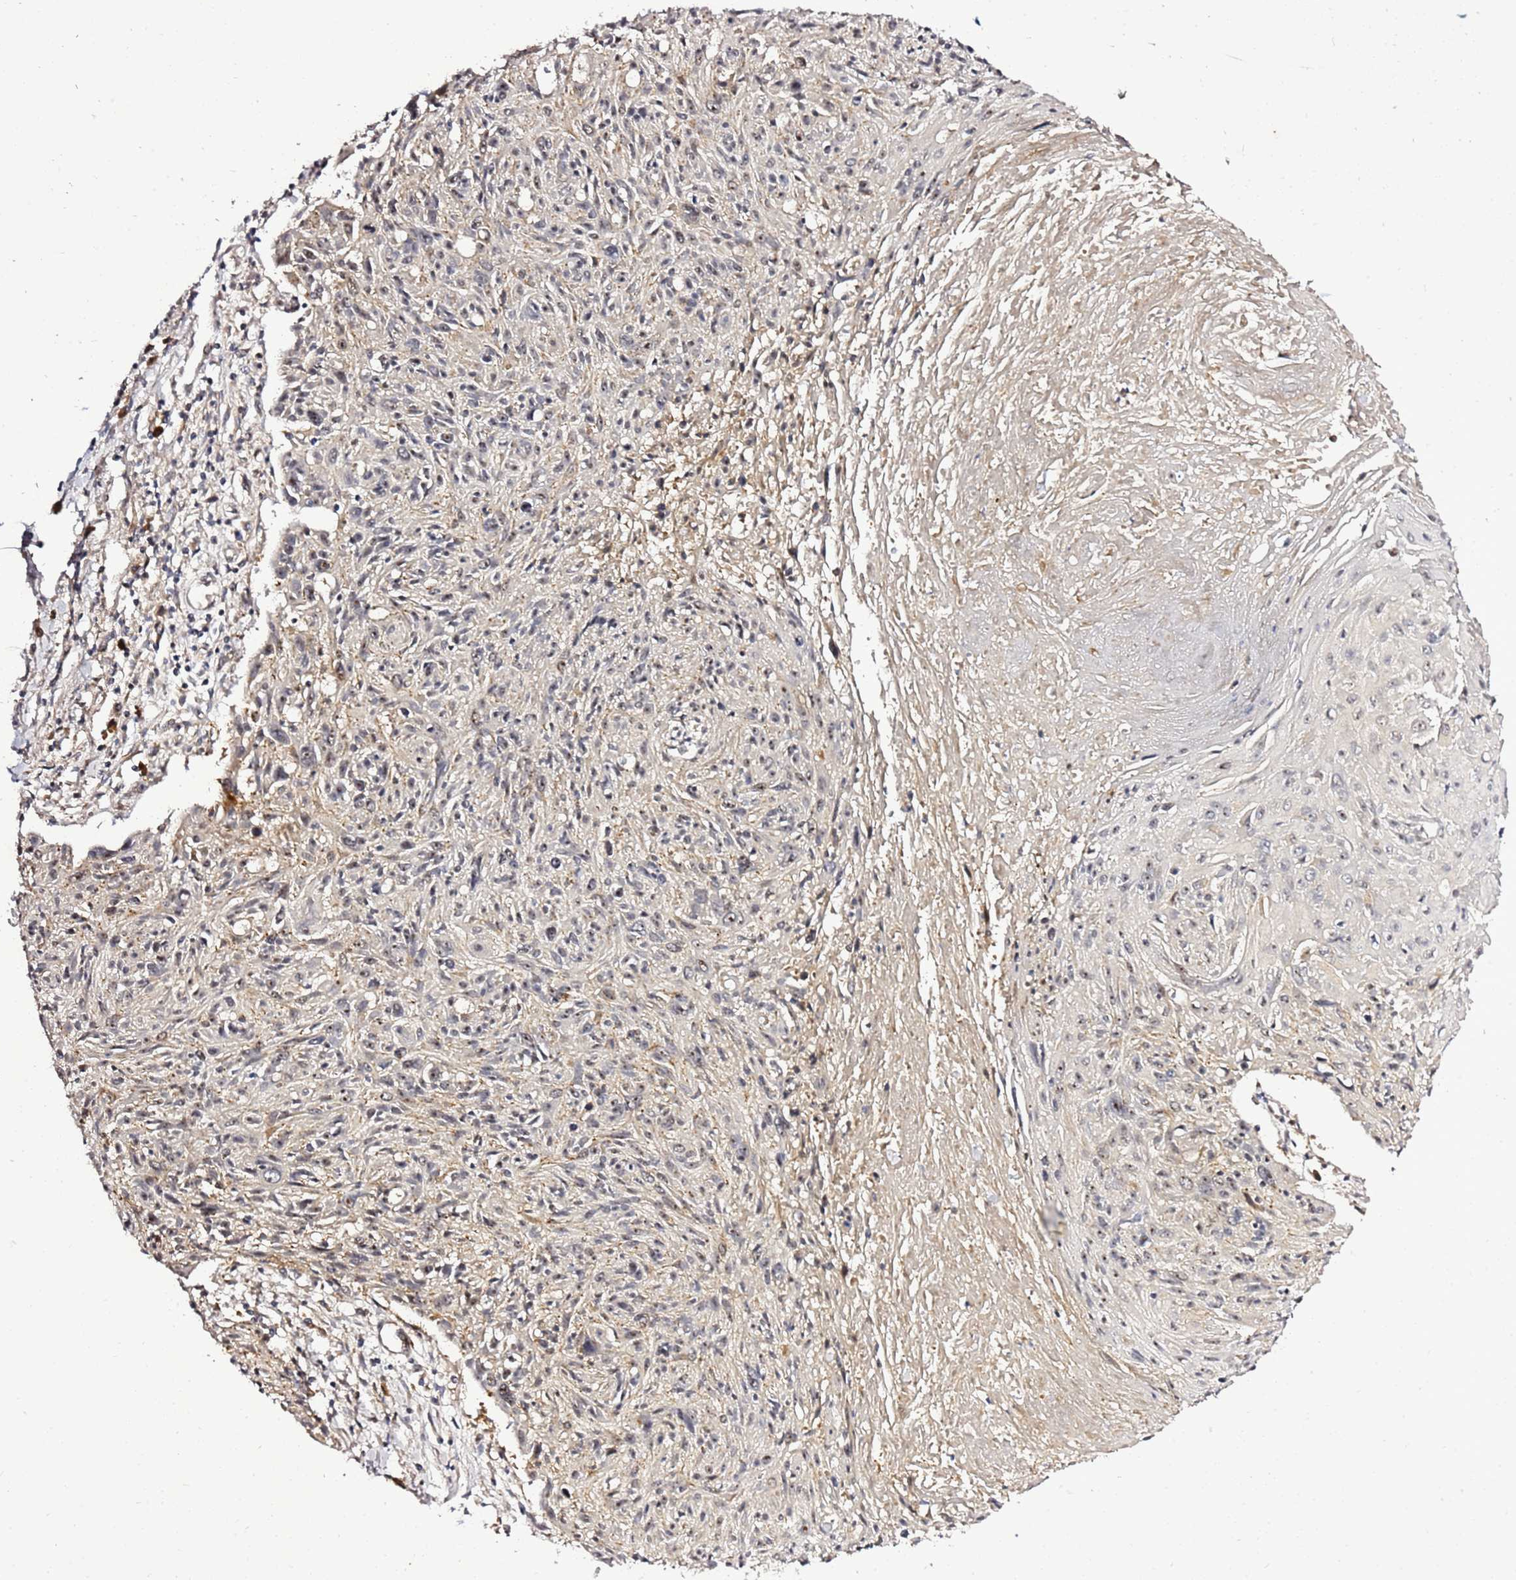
{"staining": {"intensity": "negative", "quantity": "none", "location": "none"}, "tissue": "cervical cancer", "cell_type": "Tumor cells", "image_type": "cancer", "snomed": [{"axis": "morphology", "description": "Squamous cell carcinoma, NOS"}, {"axis": "topography", "description": "Cervix"}], "caption": "There is no significant expression in tumor cells of squamous cell carcinoma (cervical). Nuclei are stained in blue.", "gene": "NOL8", "patient": {"sex": "female", "age": 51}}